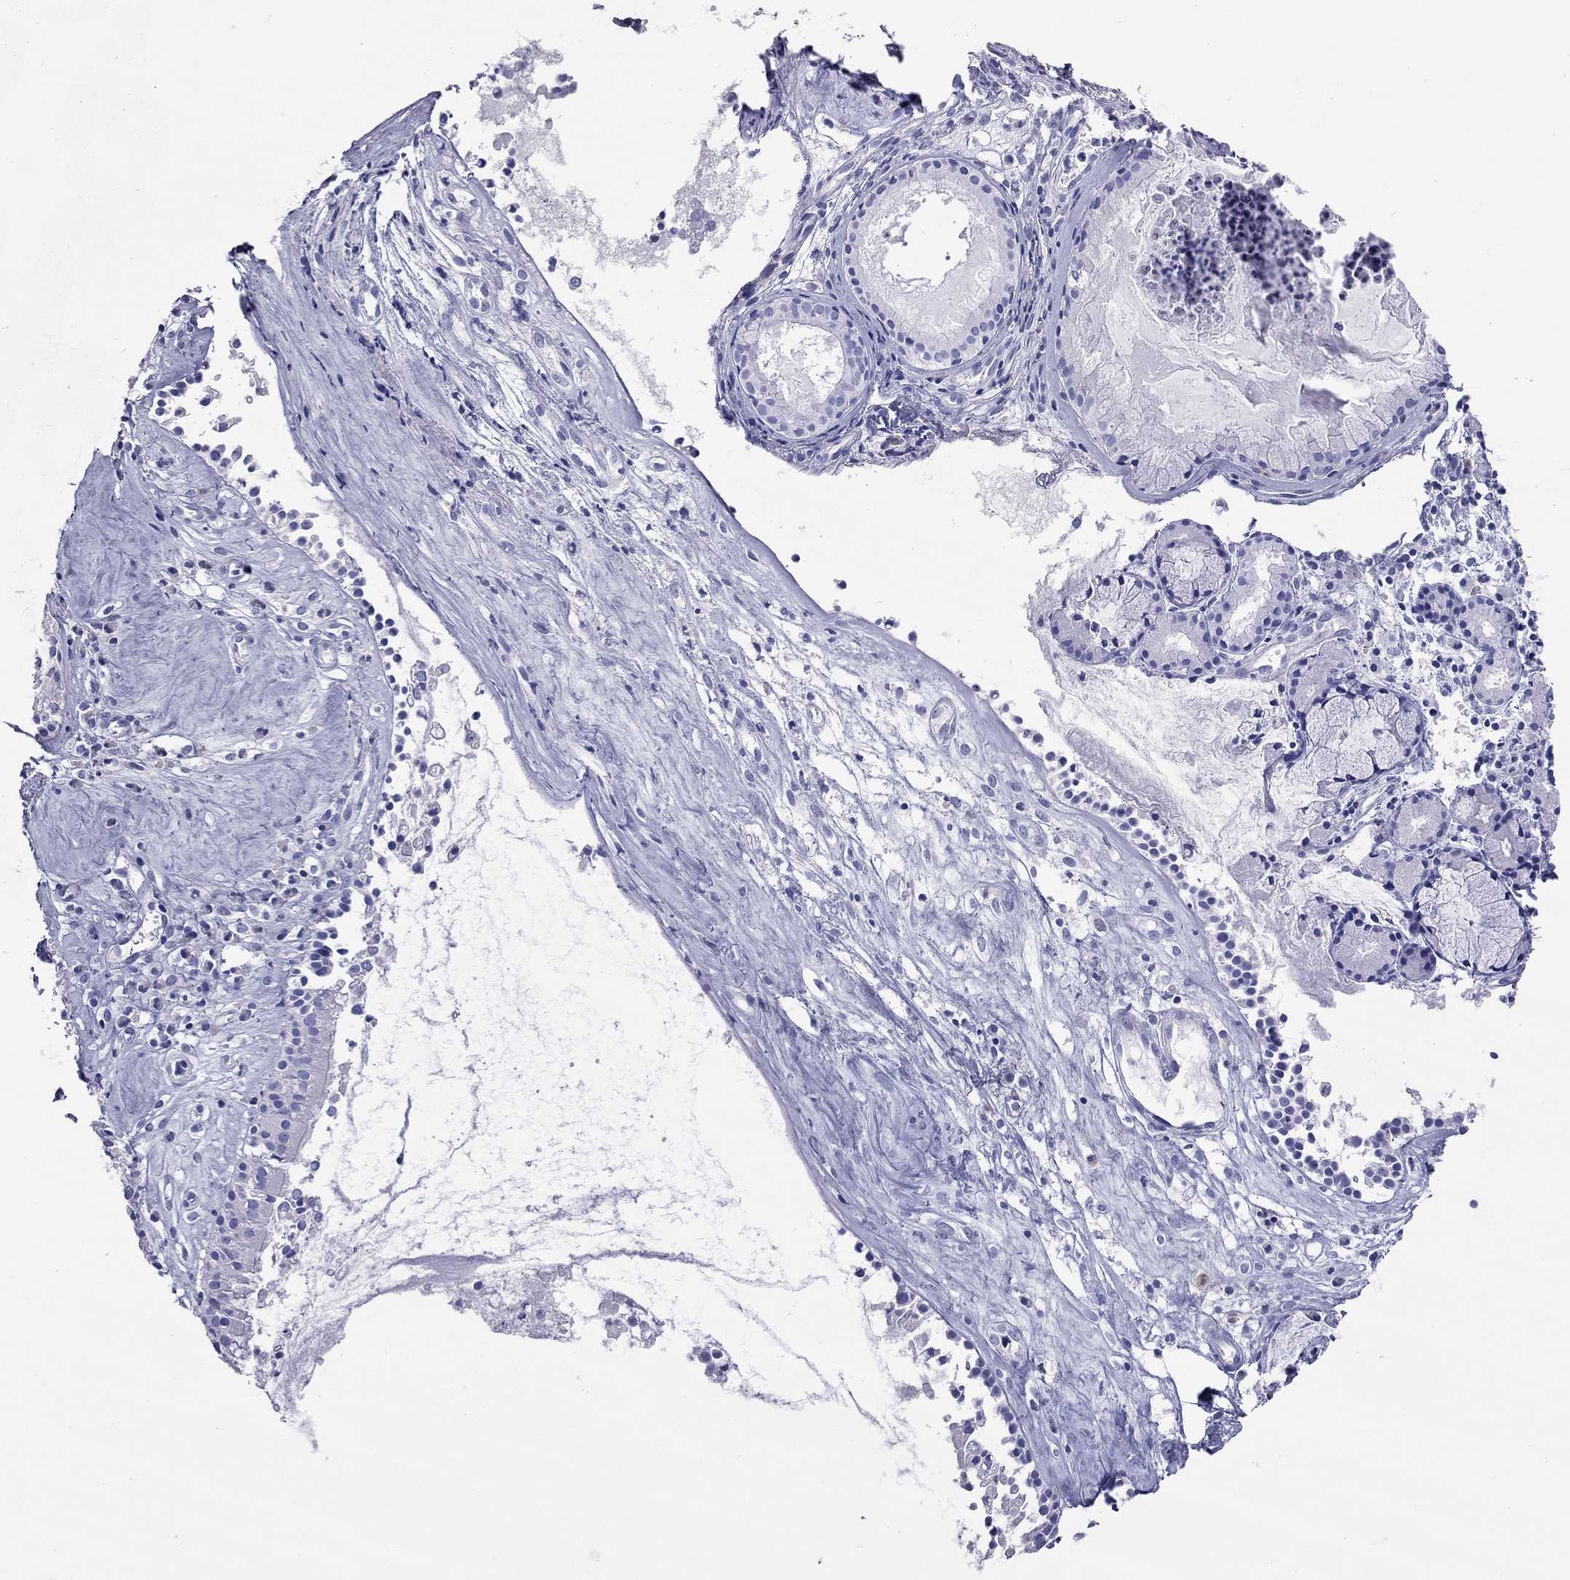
{"staining": {"intensity": "negative", "quantity": "none", "location": "none"}, "tissue": "nasopharynx", "cell_type": "Respiratory epithelial cells", "image_type": "normal", "snomed": [{"axis": "morphology", "description": "Normal tissue, NOS"}, {"axis": "topography", "description": "Nasopharynx"}], "caption": "Immunohistochemistry (IHC) histopathology image of normal nasopharynx: nasopharynx stained with DAB (3,3'-diaminobenzidine) shows no significant protein positivity in respiratory epithelial cells. (Stains: DAB immunohistochemistry with hematoxylin counter stain, Microscopy: brightfield microscopy at high magnification).", "gene": "DPY19L2", "patient": {"sex": "female", "age": 47}}